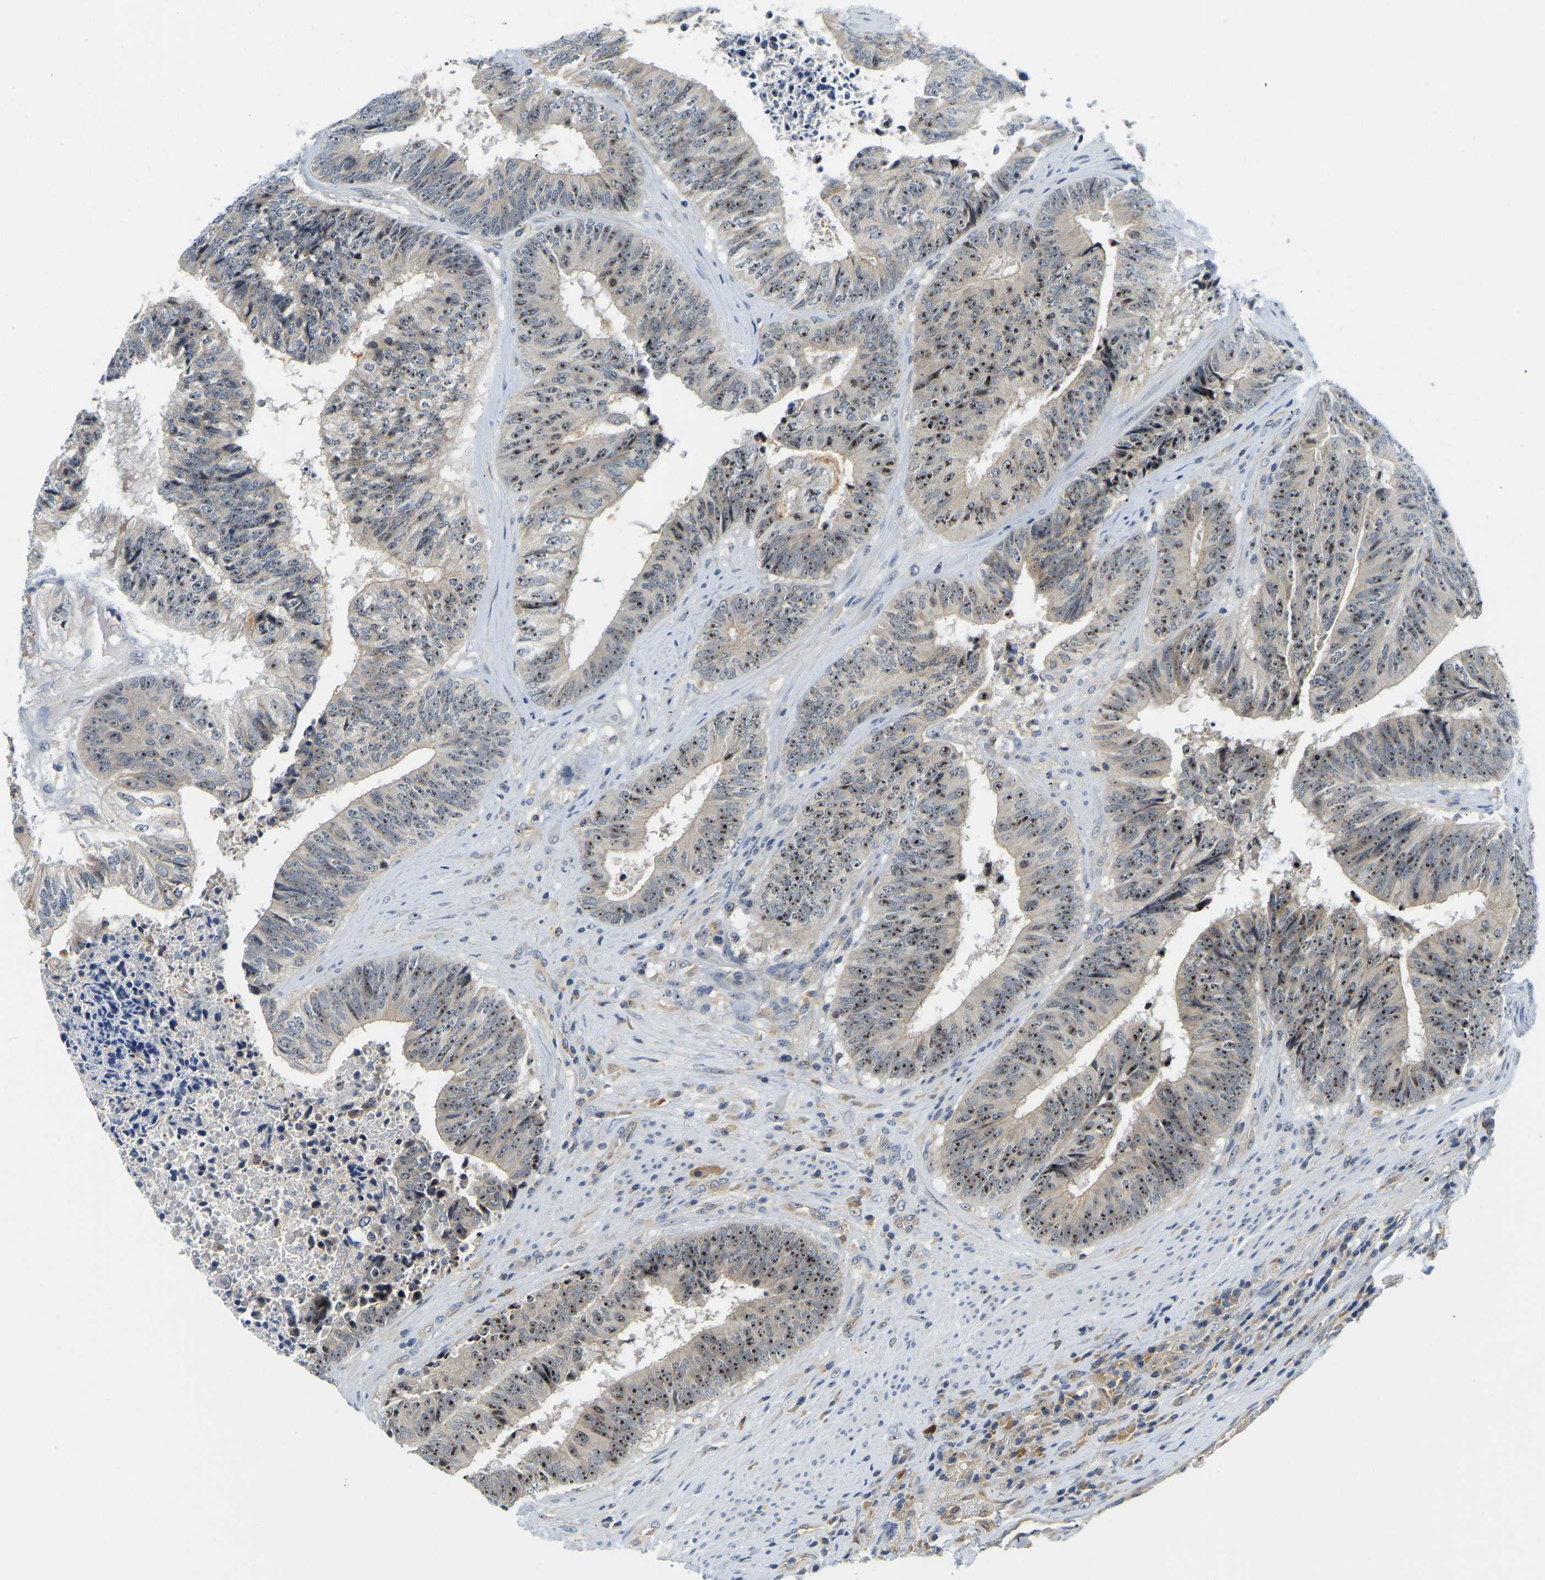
{"staining": {"intensity": "strong", "quantity": ">75%", "location": "nuclear"}, "tissue": "colorectal cancer", "cell_type": "Tumor cells", "image_type": "cancer", "snomed": [{"axis": "morphology", "description": "Adenocarcinoma, NOS"}, {"axis": "topography", "description": "Rectum"}], "caption": "Human colorectal cancer (adenocarcinoma) stained with a protein marker shows strong staining in tumor cells.", "gene": "RRP1", "patient": {"sex": "male", "age": 72}}